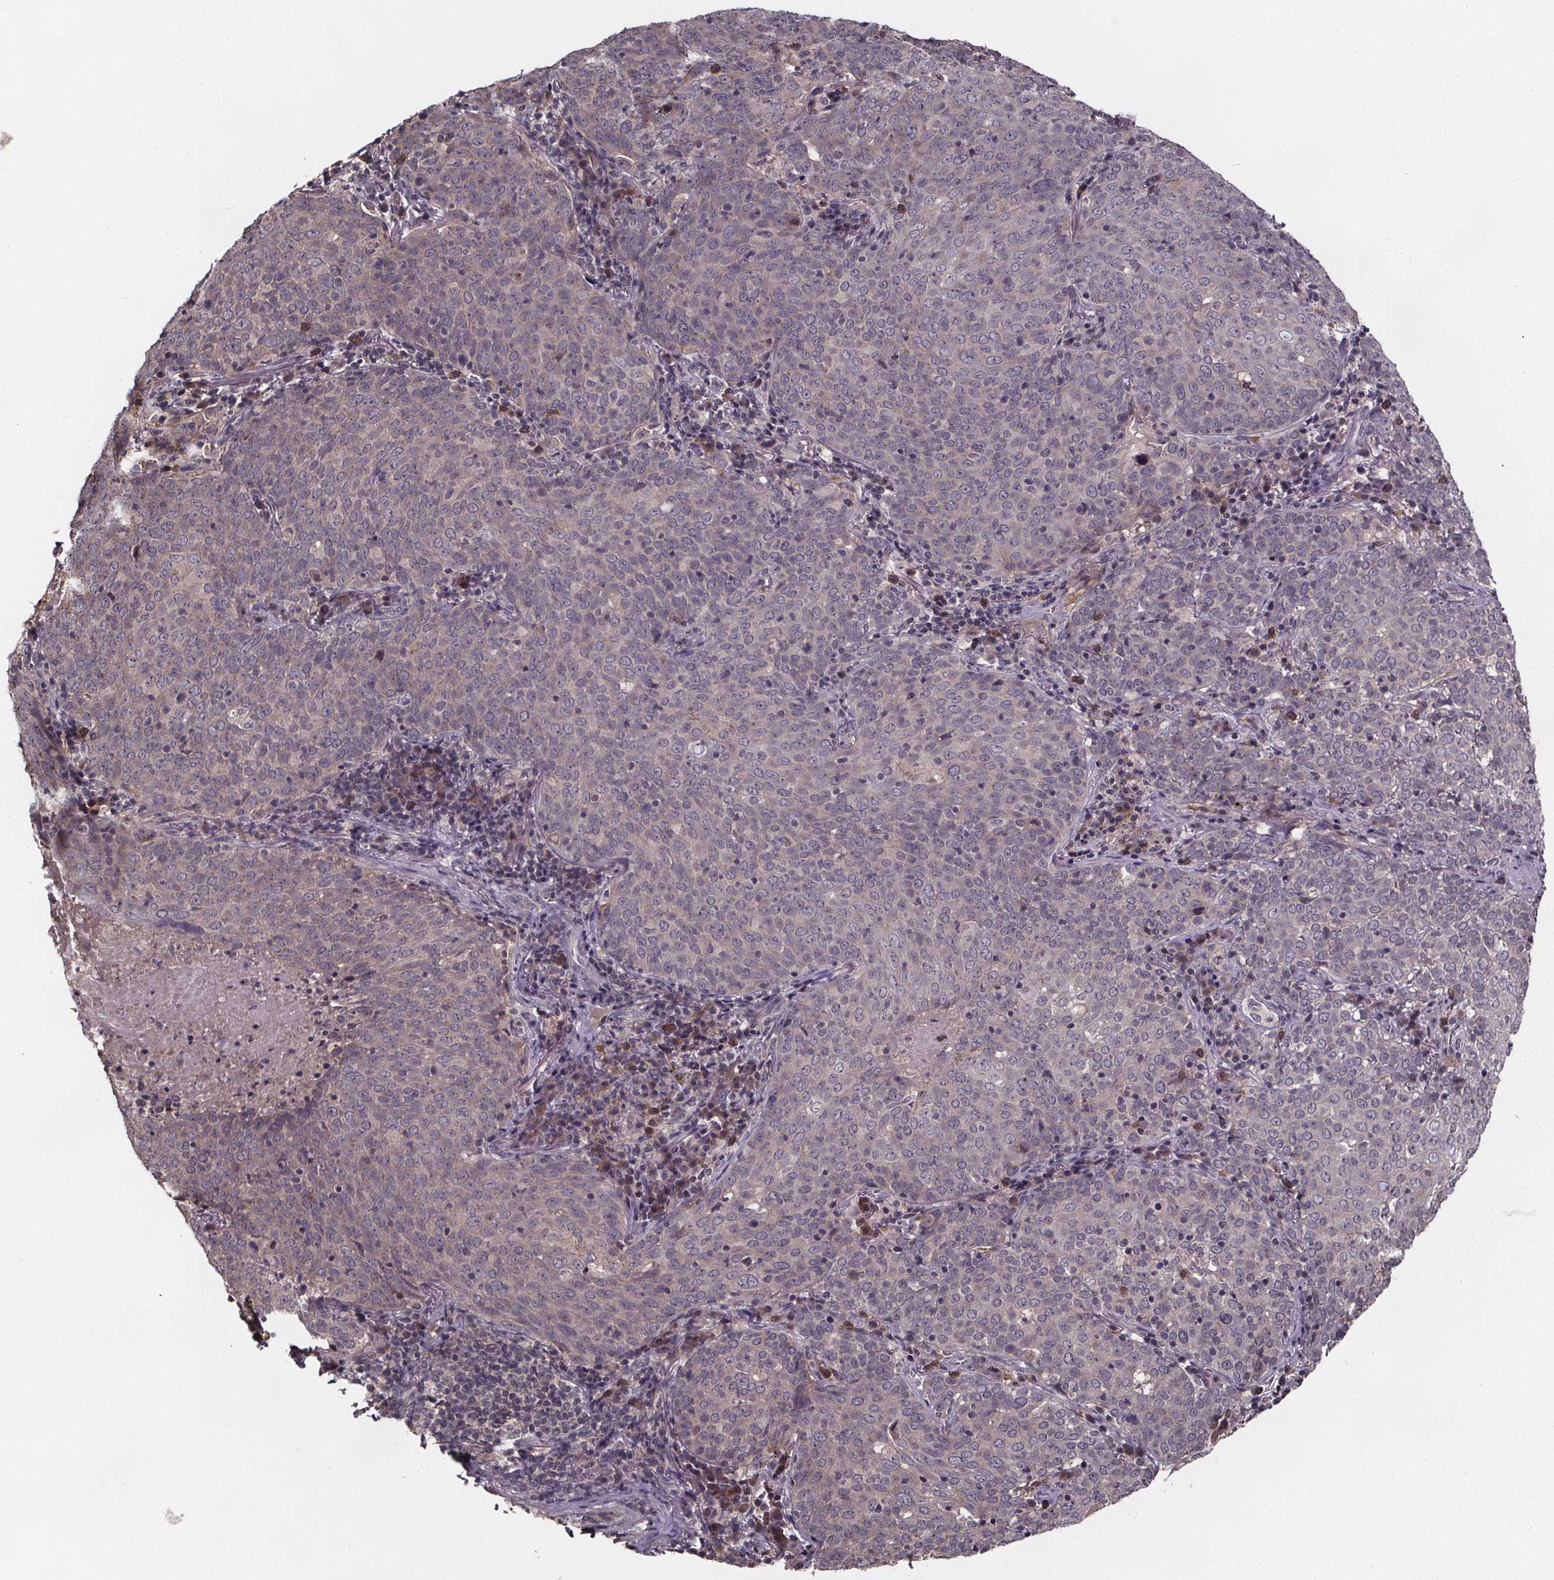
{"staining": {"intensity": "negative", "quantity": "none", "location": "none"}, "tissue": "lung cancer", "cell_type": "Tumor cells", "image_type": "cancer", "snomed": [{"axis": "morphology", "description": "Squamous cell carcinoma, NOS"}, {"axis": "topography", "description": "Lung"}], "caption": "A high-resolution photomicrograph shows immunohistochemistry staining of lung cancer (squamous cell carcinoma), which demonstrates no significant staining in tumor cells.", "gene": "SMIM1", "patient": {"sex": "male", "age": 82}}